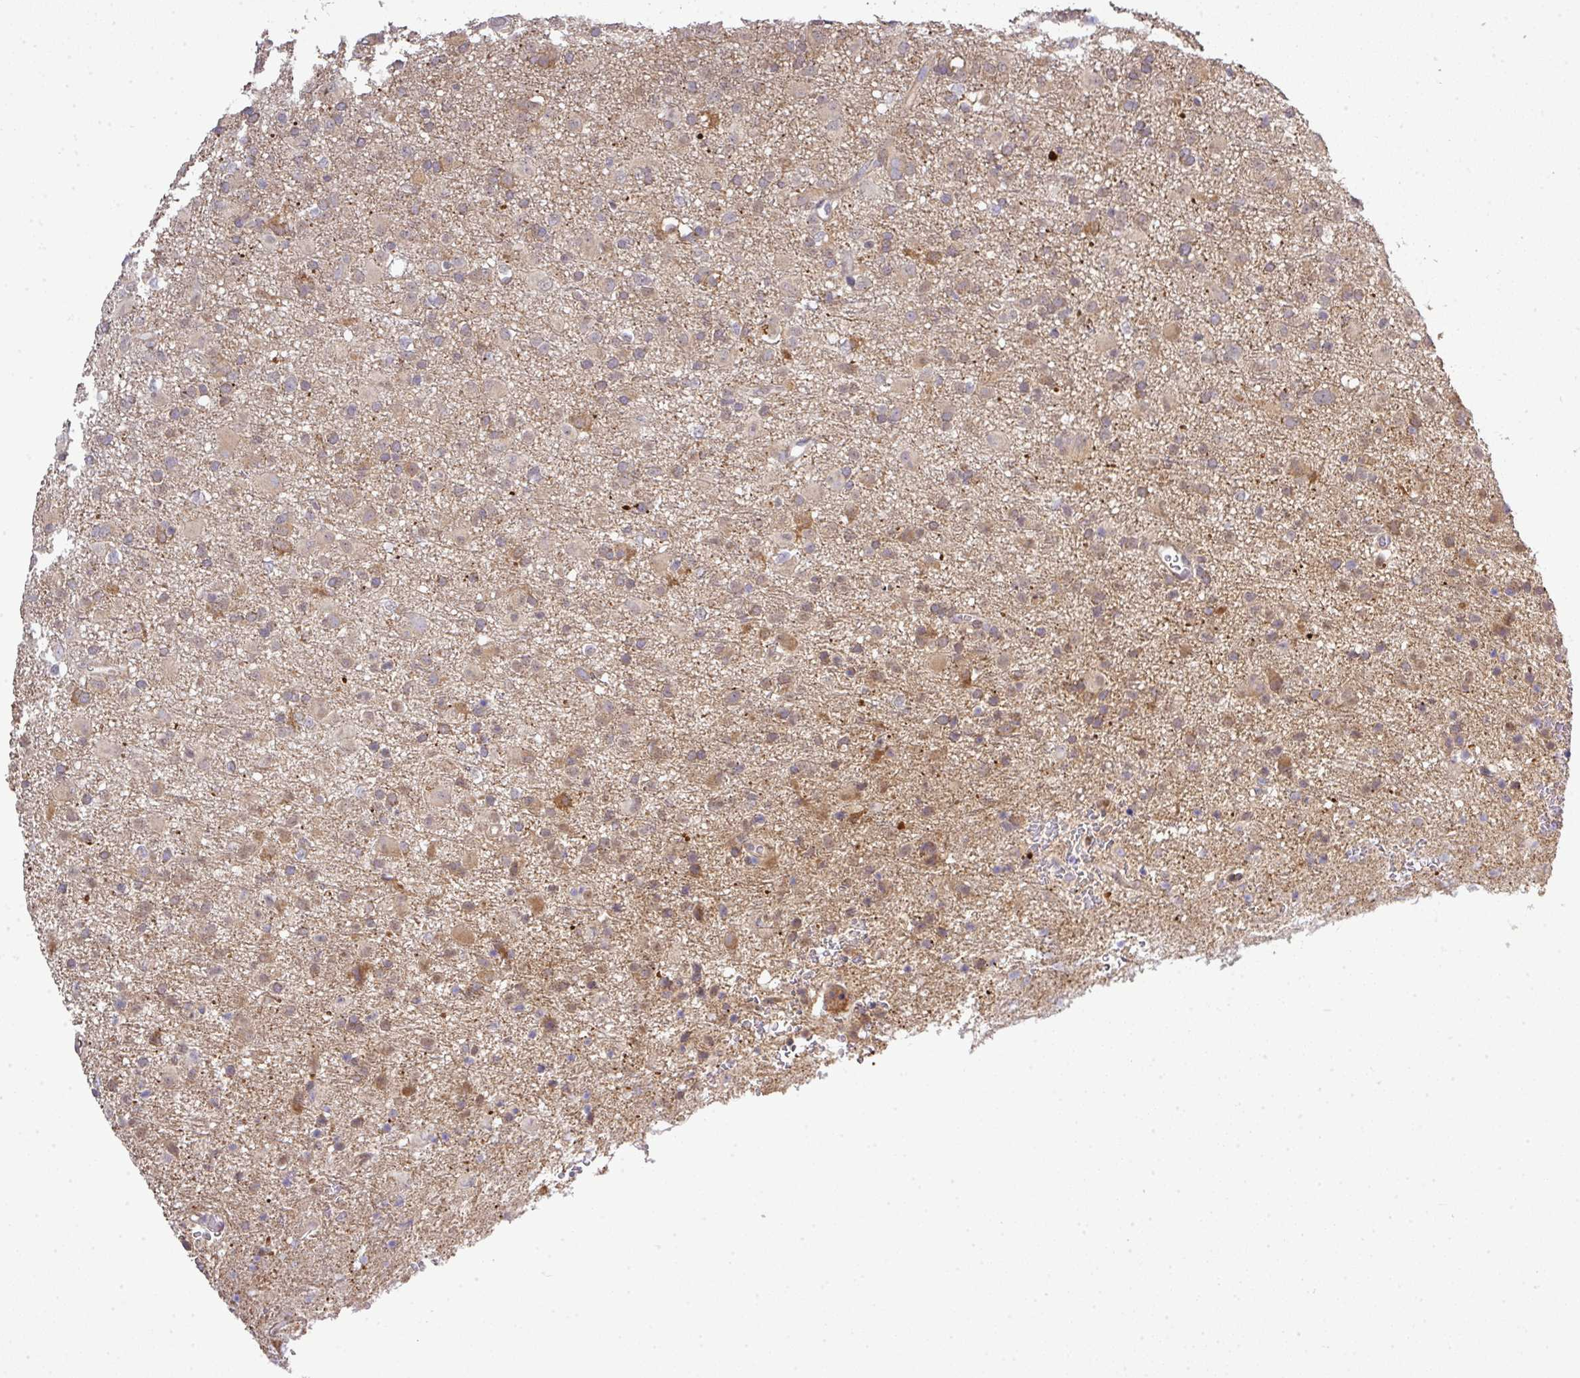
{"staining": {"intensity": "weak", "quantity": "<25%", "location": "cytoplasmic/membranous"}, "tissue": "glioma", "cell_type": "Tumor cells", "image_type": "cancer", "snomed": [{"axis": "morphology", "description": "Glioma, malignant, Low grade"}, {"axis": "topography", "description": "Brain"}], "caption": "This is a micrograph of IHC staining of malignant glioma (low-grade), which shows no positivity in tumor cells.", "gene": "TMEM107", "patient": {"sex": "male", "age": 65}}